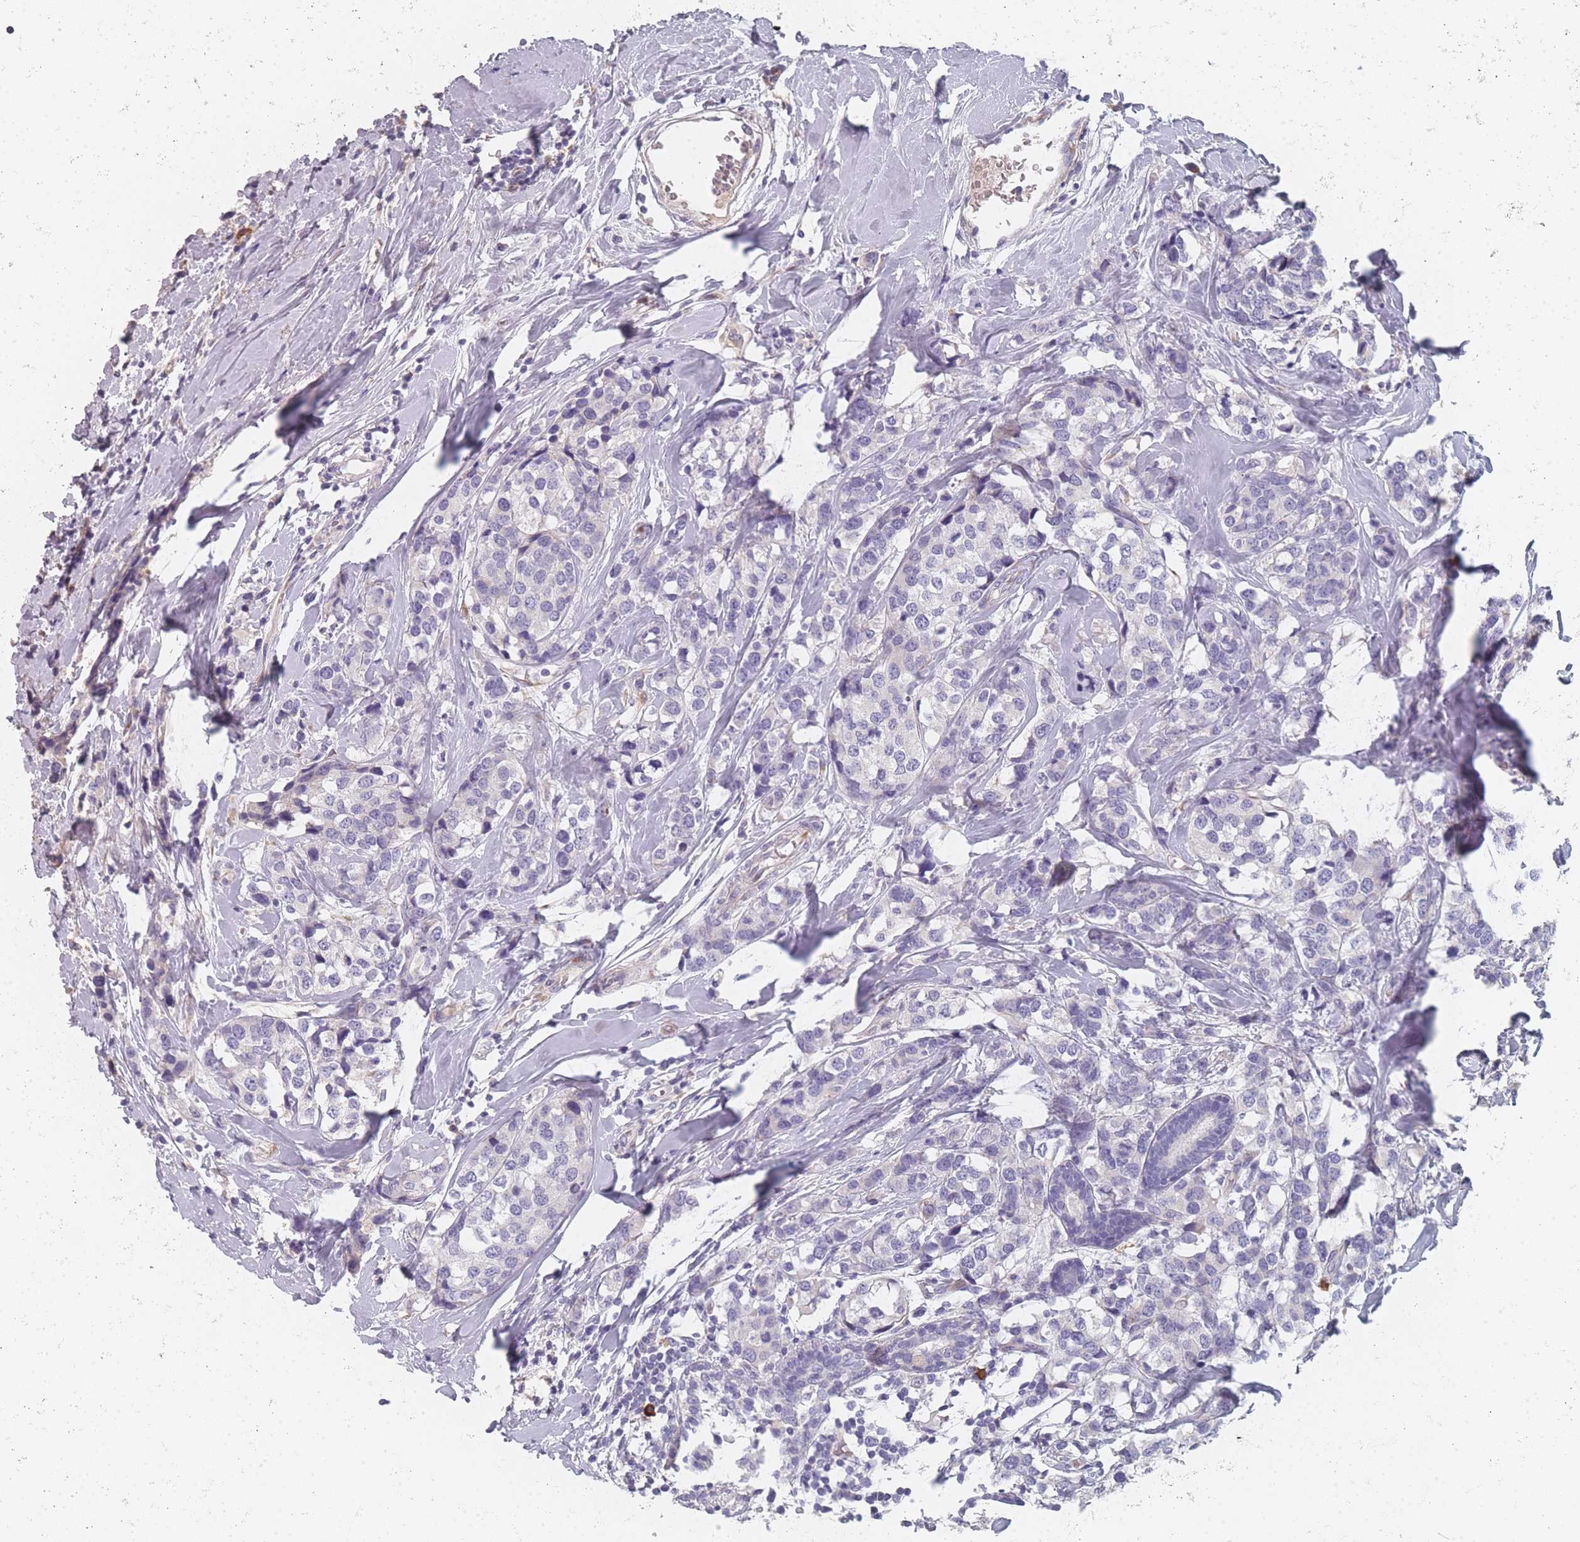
{"staining": {"intensity": "negative", "quantity": "none", "location": "none"}, "tissue": "breast cancer", "cell_type": "Tumor cells", "image_type": "cancer", "snomed": [{"axis": "morphology", "description": "Lobular carcinoma"}, {"axis": "topography", "description": "Breast"}], "caption": "The immunohistochemistry (IHC) image has no significant positivity in tumor cells of lobular carcinoma (breast) tissue. (DAB immunohistochemistry visualized using brightfield microscopy, high magnification).", "gene": "SLC35E4", "patient": {"sex": "female", "age": 59}}